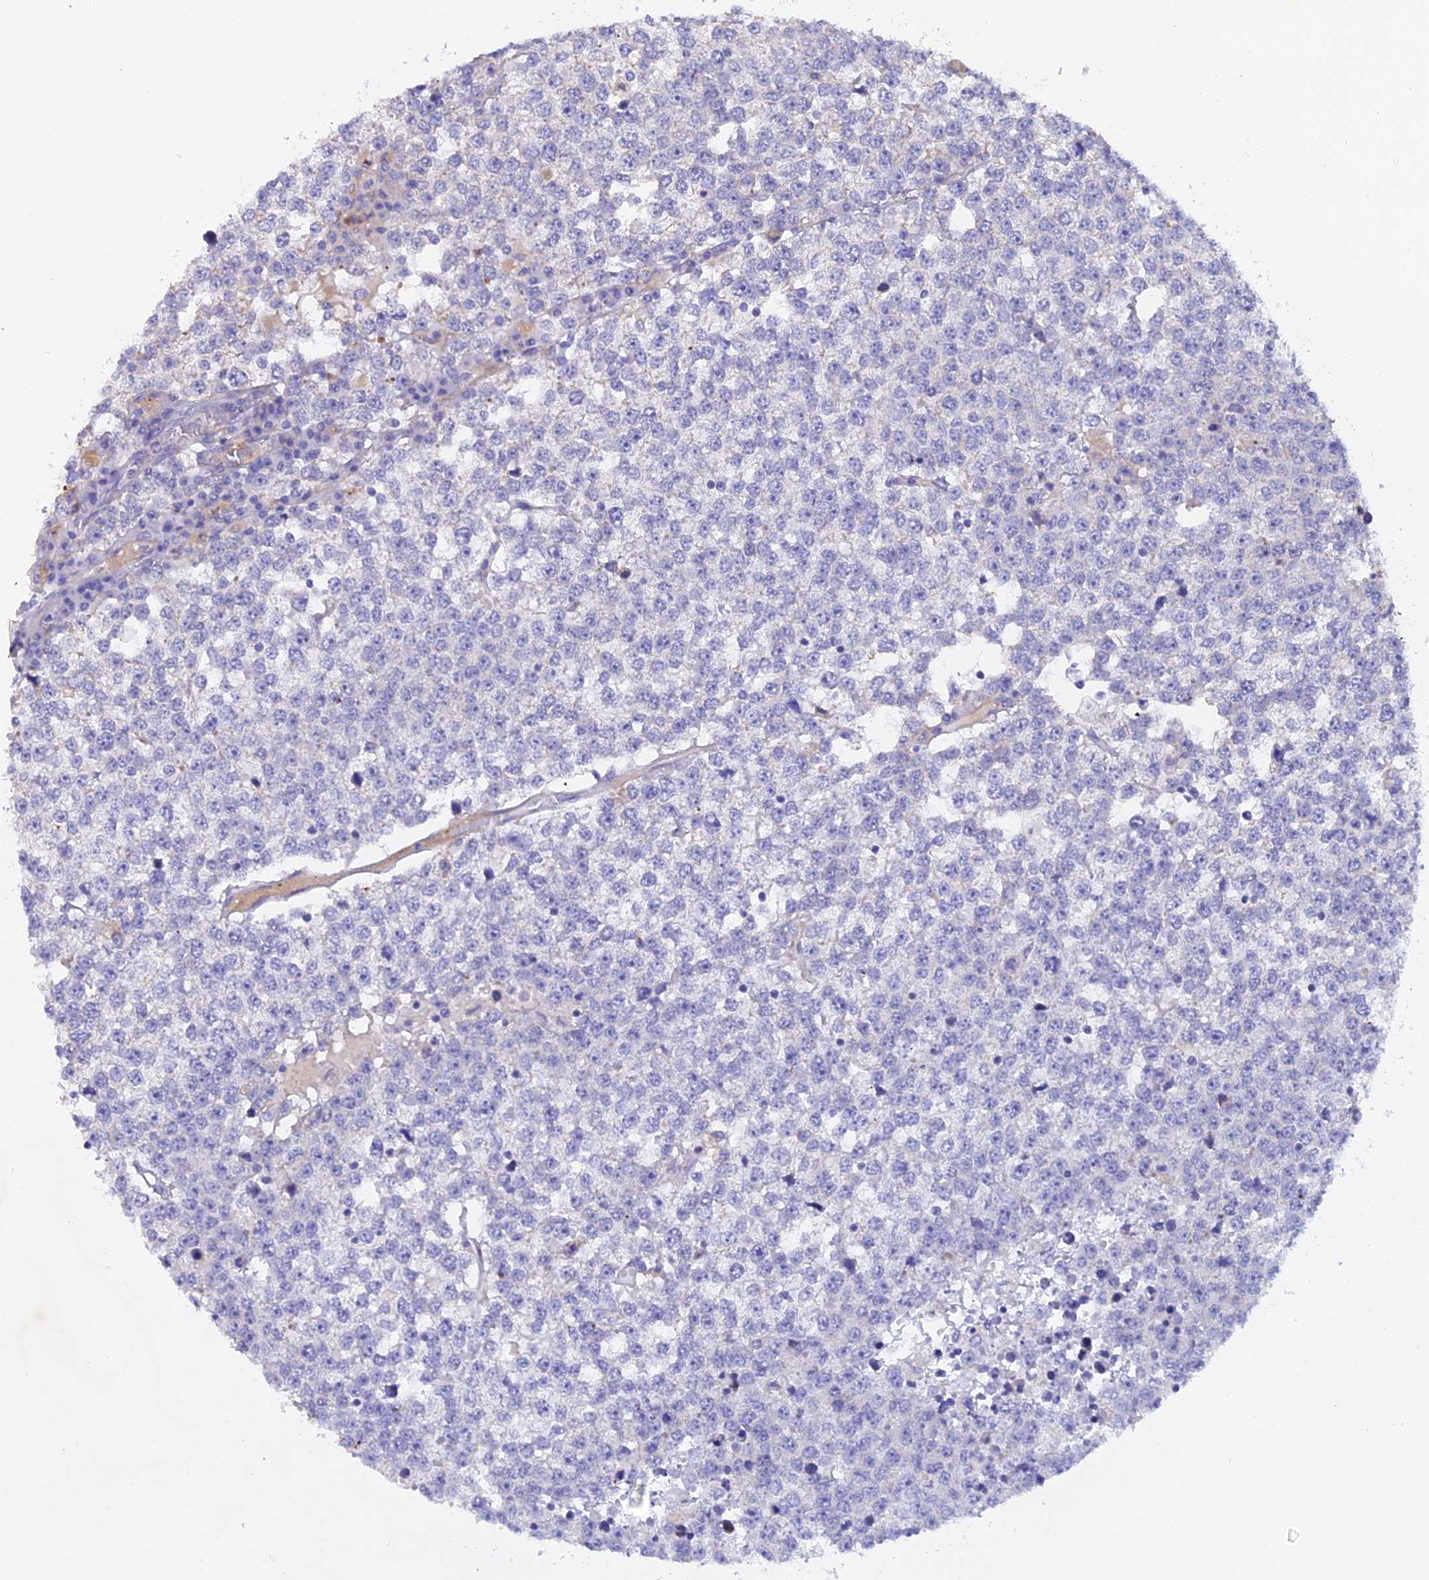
{"staining": {"intensity": "negative", "quantity": "none", "location": "none"}, "tissue": "testis cancer", "cell_type": "Tumor cells", "image_type": "cancer", "snomed": [{"axis": "morphology", "description": "Seminoma, NOS"}, {"axis": "topography", "description": "Testis"}], "caption": "Tumor cells are negative for protein expression in human testis cancer (seminoma).", "gene": "FZR1", "patient": {"sex": "male", "age": 65}}